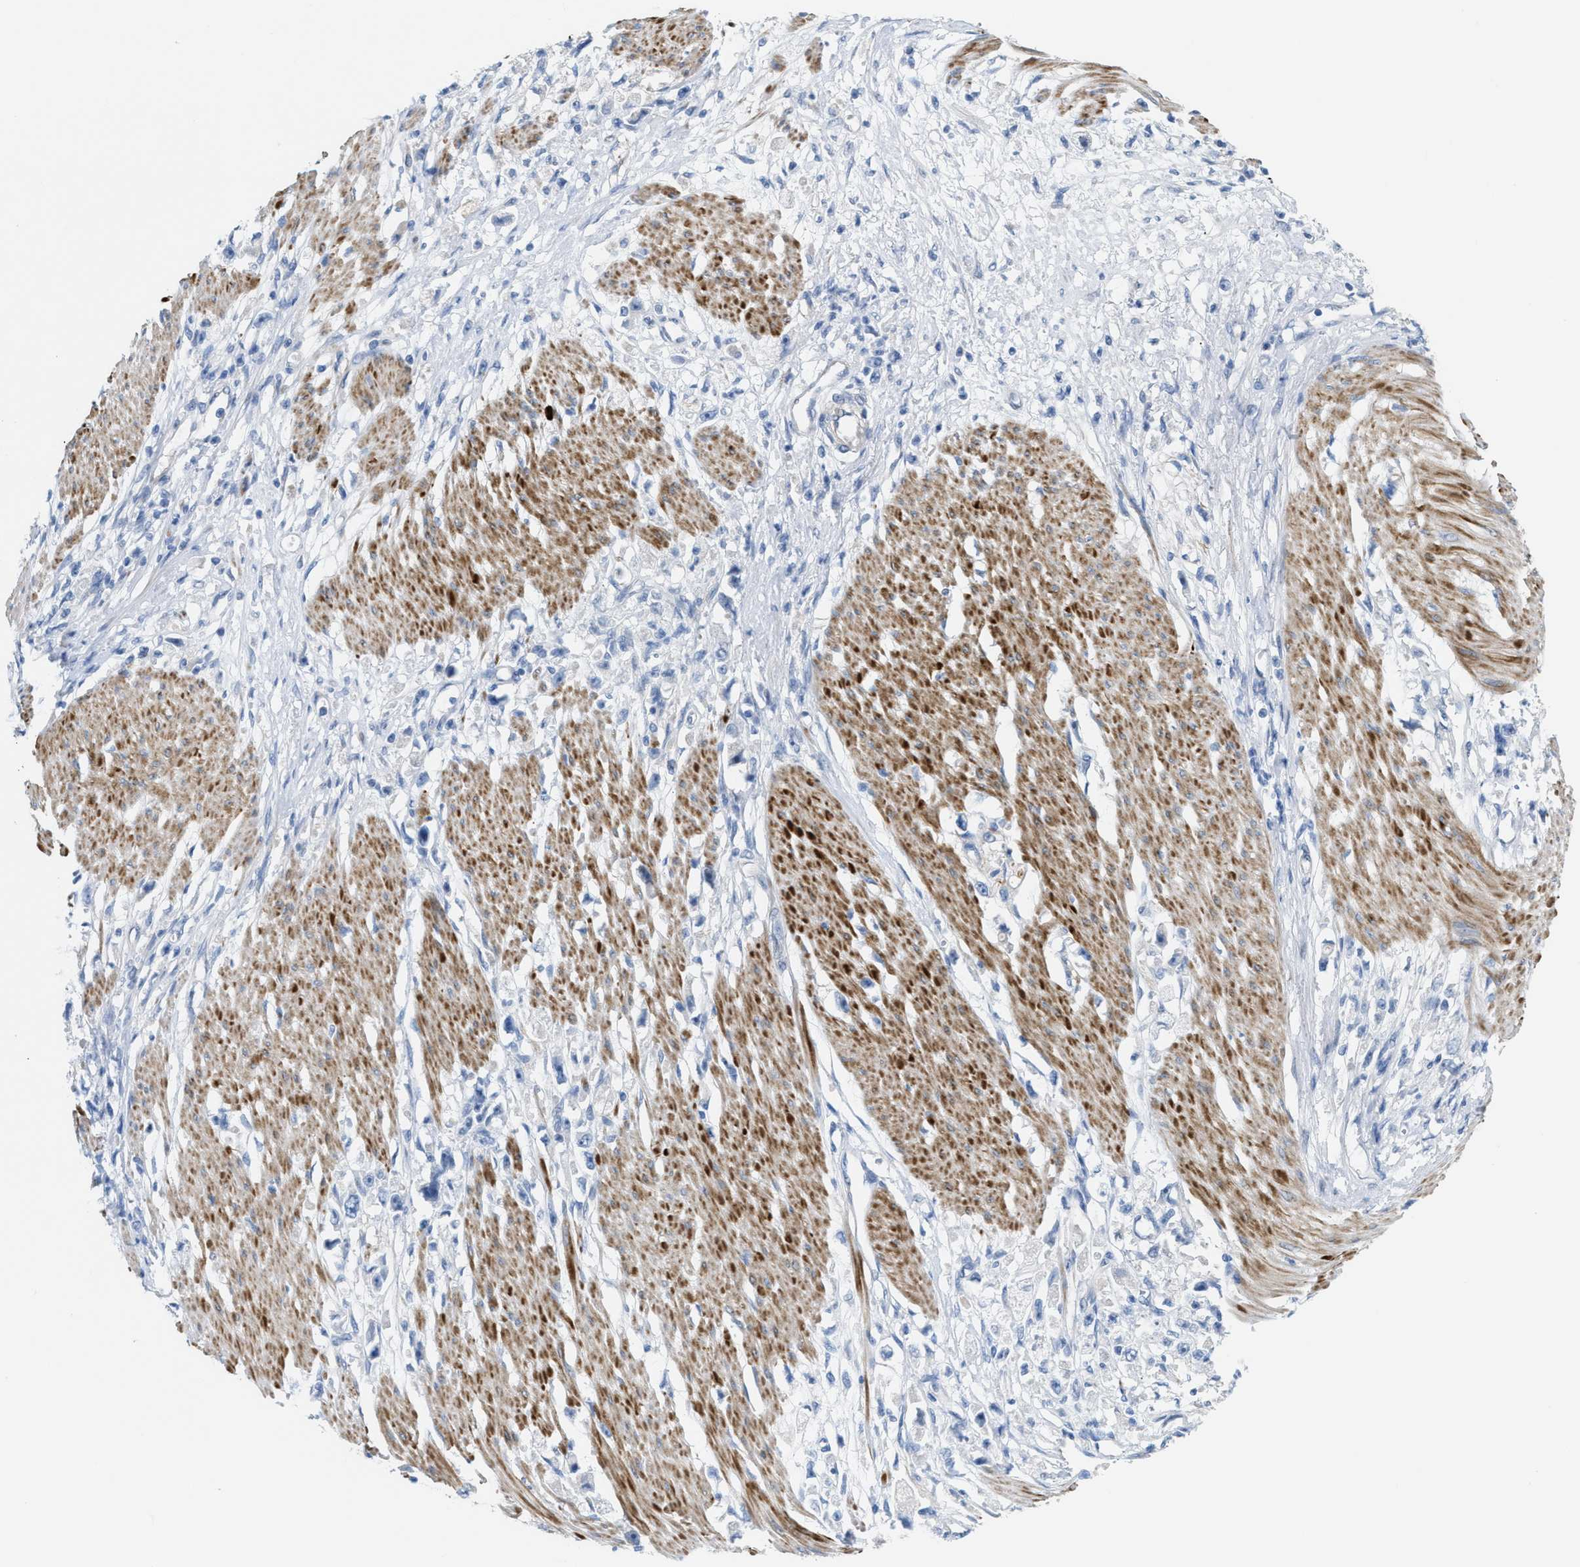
{"staining": {"intensity": "negative", "quantity": "none", "location": "none"}, "tissue": "stomach cancer", "cell_type": "Tumor cells", "image_type": "cancer", "snomed": [{"axis": "morphology", "description": "Adenocarcinoma, NOS"}, {"axis": "topography", "description": "Stomach"}], "caption": "Tumor cells are negative for protein expression in human stomach adenocarcinoma.", "gene": "MPP3", "patient": {"sex": "female", "age": 59}}